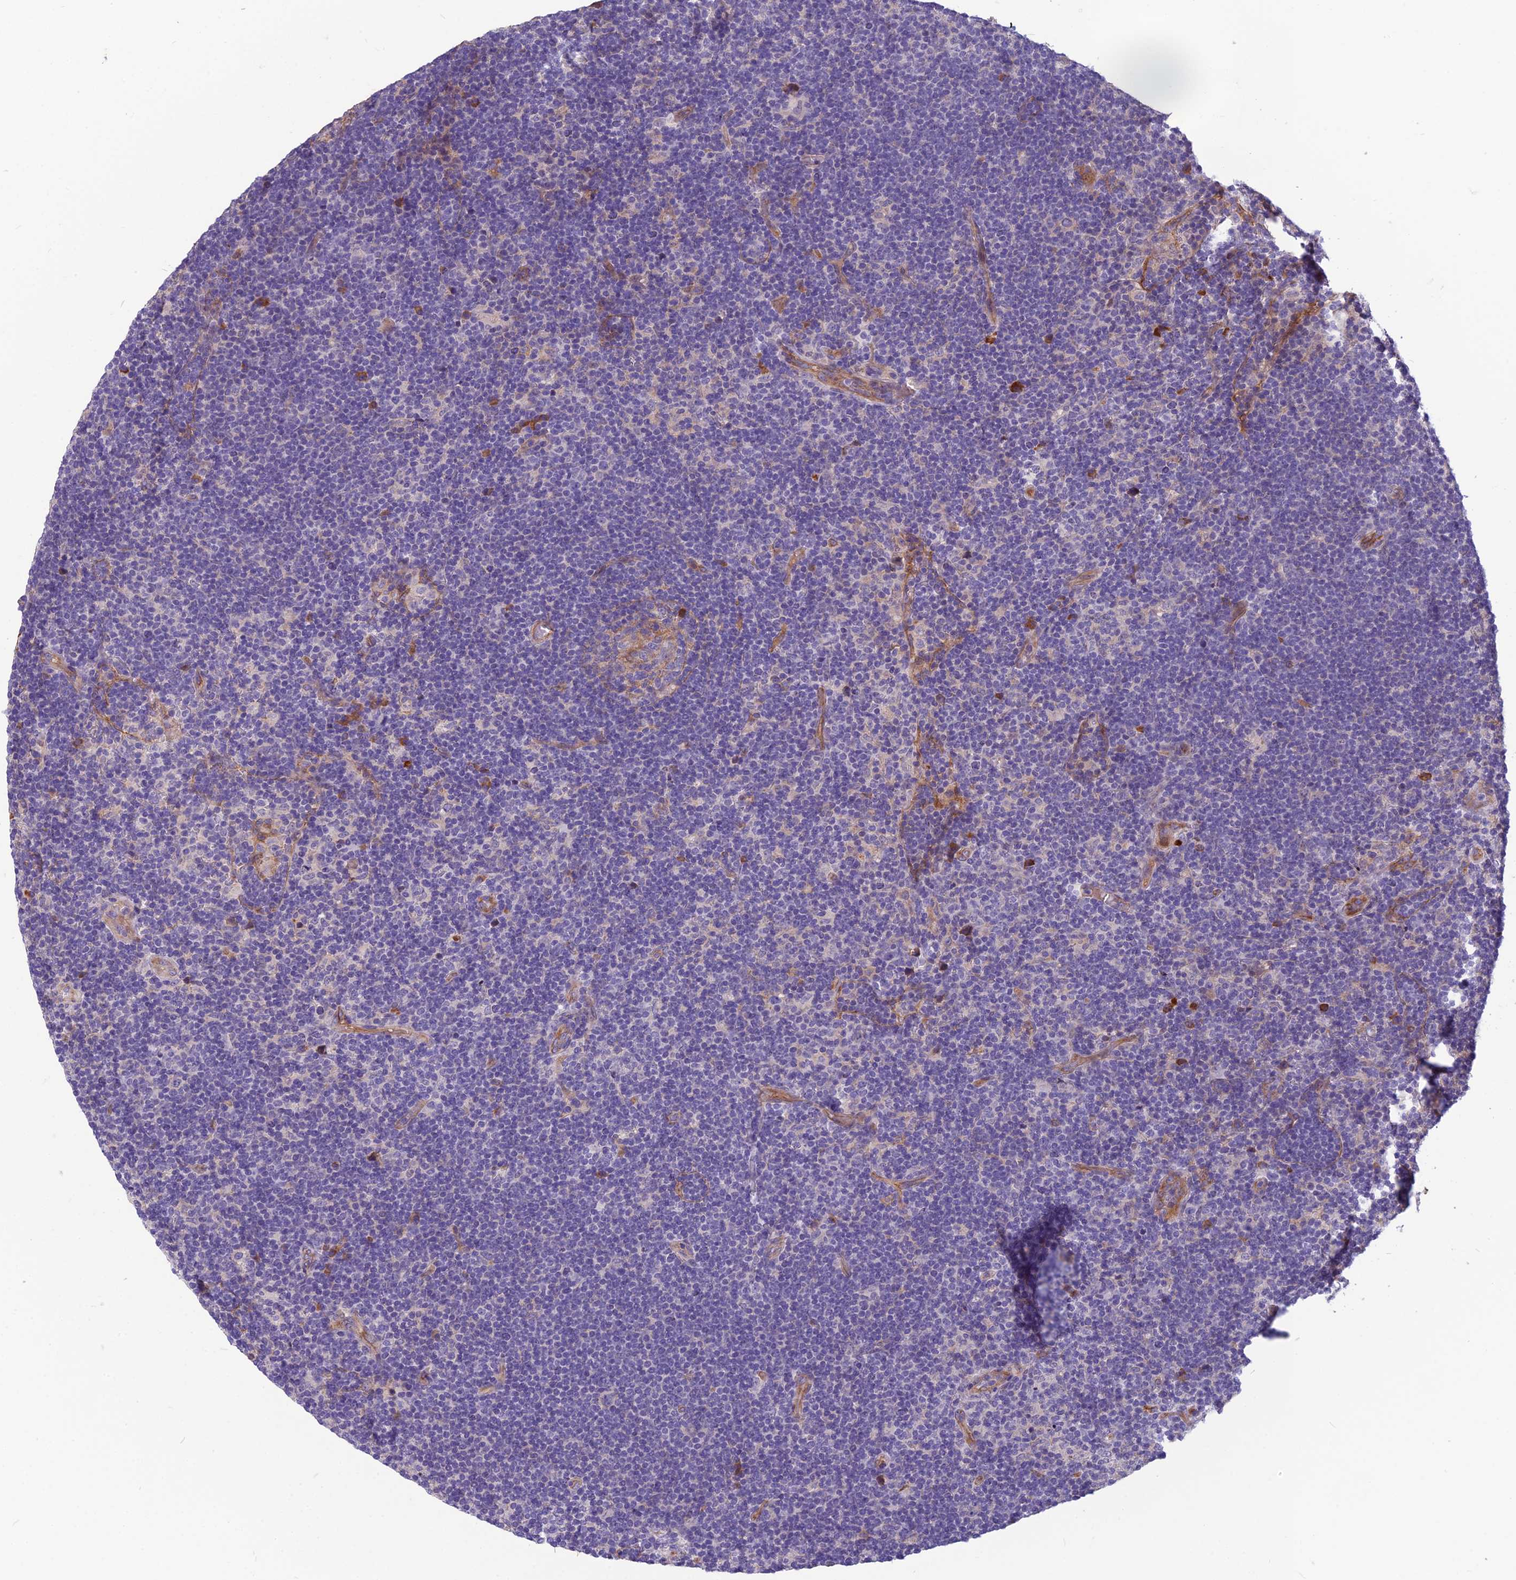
{"staining": {"intensity": "negative", "quantity": "none", "location": "none"}, "tissue": "lymphoma", "cell_type": "Tumor cells", "image_type": "cancer", "snomed": [{"axis": "morphology", "description": "Hodgkin's disease, NOS"}, {"axis": "topography", "description": "Lymph node"}], "caption": "An immunohistochemistry (IHC) histopathology image of lymphoma is shown. There is no staining in tumor cells of lymphoma.", "gene": "TSPAN15", "patient": {"sex": "female", "age": 57}}